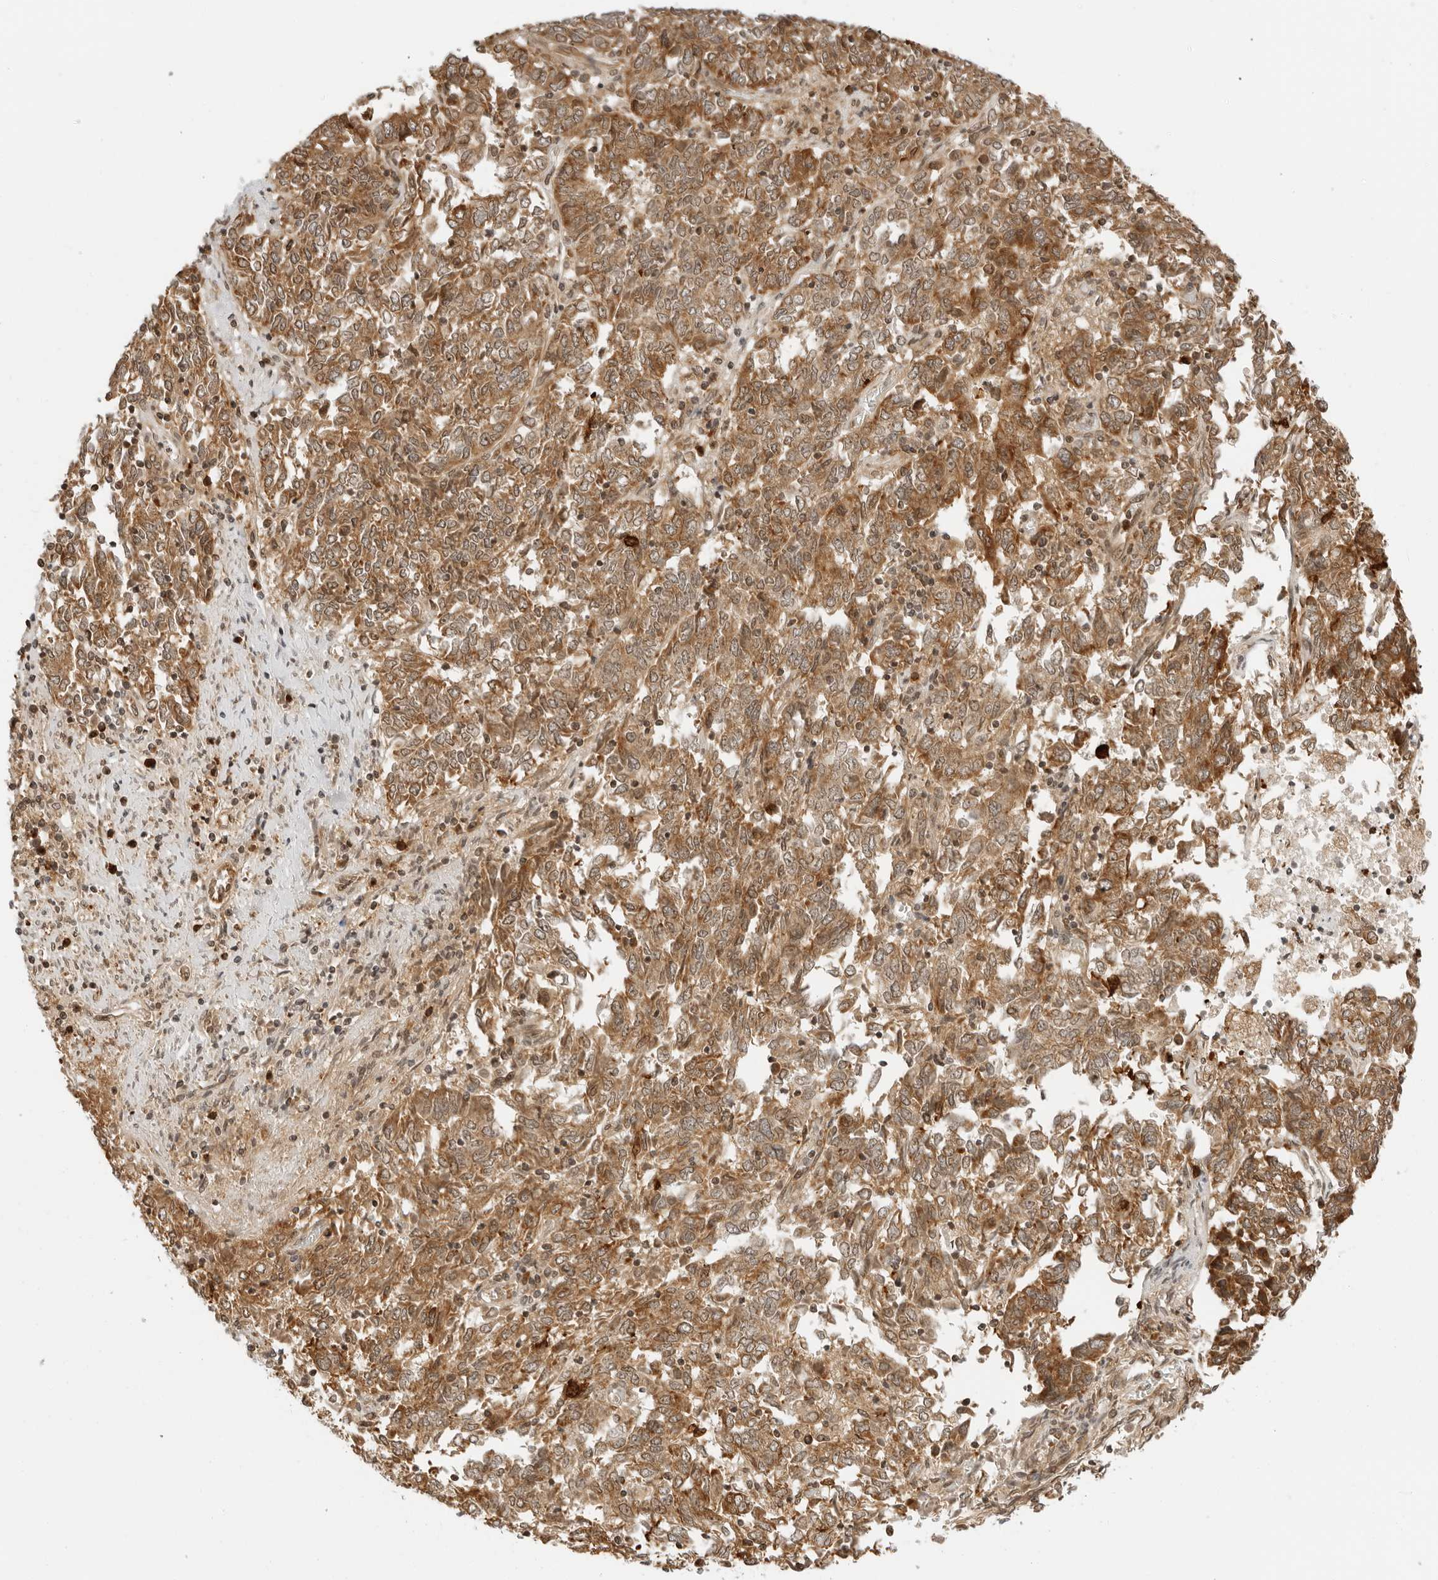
{"staining": {"intensity": "strong", "quantity": ">75%", "location": "cytoplasmic/membranous"}, "tissue": "endometrial cancer", "cell_type": "Tumor cells", "image_type": "cancer", "snomed": [{"axis": "morphology", "description": "Adenocarcinoma, NOS"}, {"axis": "topography", "description": "Endometrium"}], "caption": "Protein staining demonstrates strong cytoplasmic/membranous positivity in about >75% of tumor cells in endometrial cancer.", "gene": "RC3H1", "patient": {"sex": "female", "age": 80}}